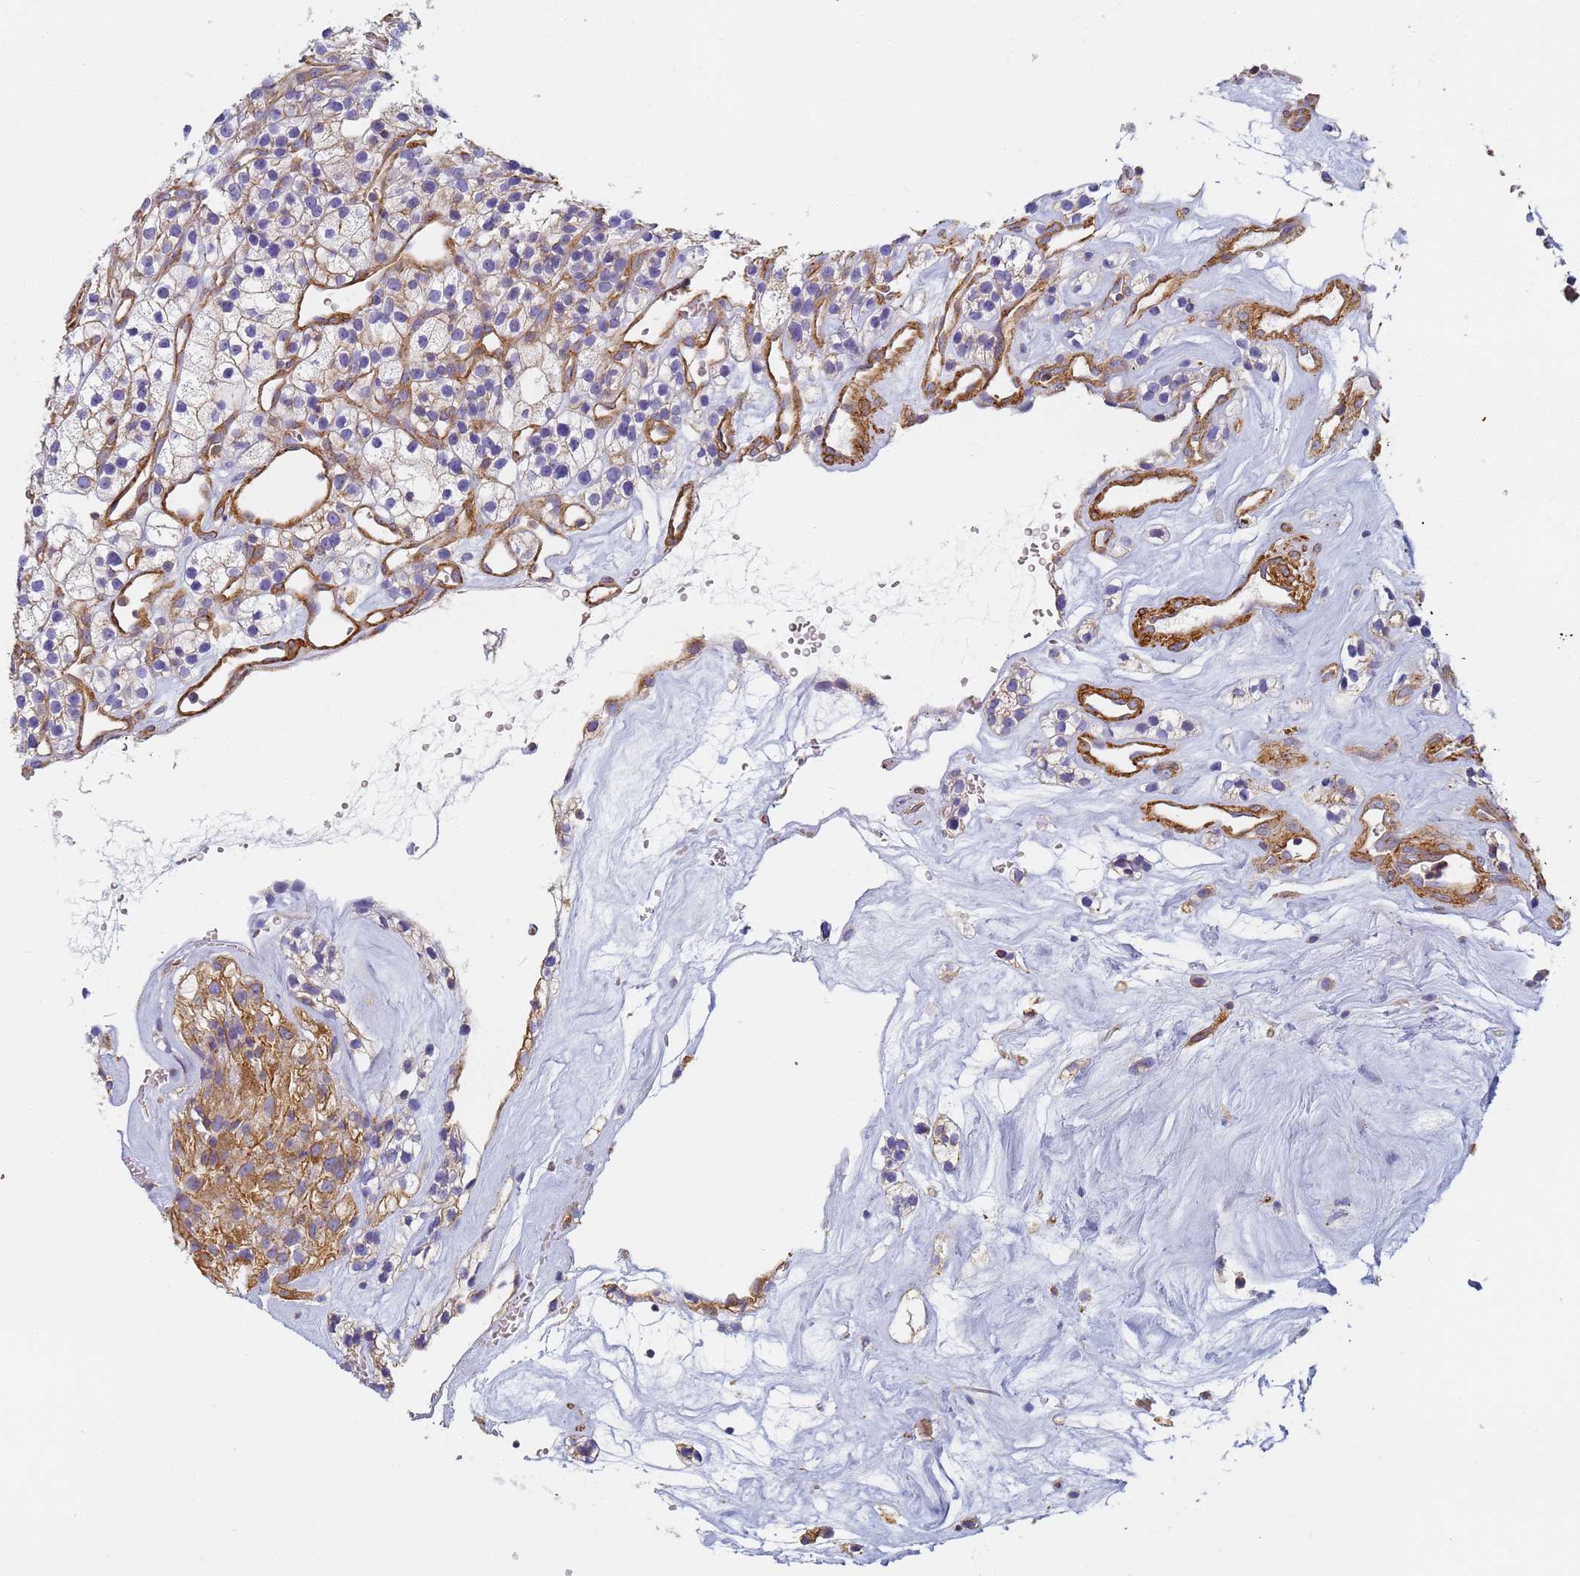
{"staining": {"intensity": "weak", "quantity": "25%-75%", "location": "cytoplasmic/membranous"}, "tissue": "renal cancer", "cell_type": "Tumor cells", "image_type": "cancer", "snomed": [{"axis": "morphology", "description": "Adenocarcinoma, NOS"}, {"axis": "topography", "description": "Kidney"}], "caption": "Weak cytoplasmic/membranous protein staining is present in about 25%-75% of tumor cells in renal cancer (adenocarcinoma).", "gene": "TPM1", "patient": {"sex": "female", "age": 57}}